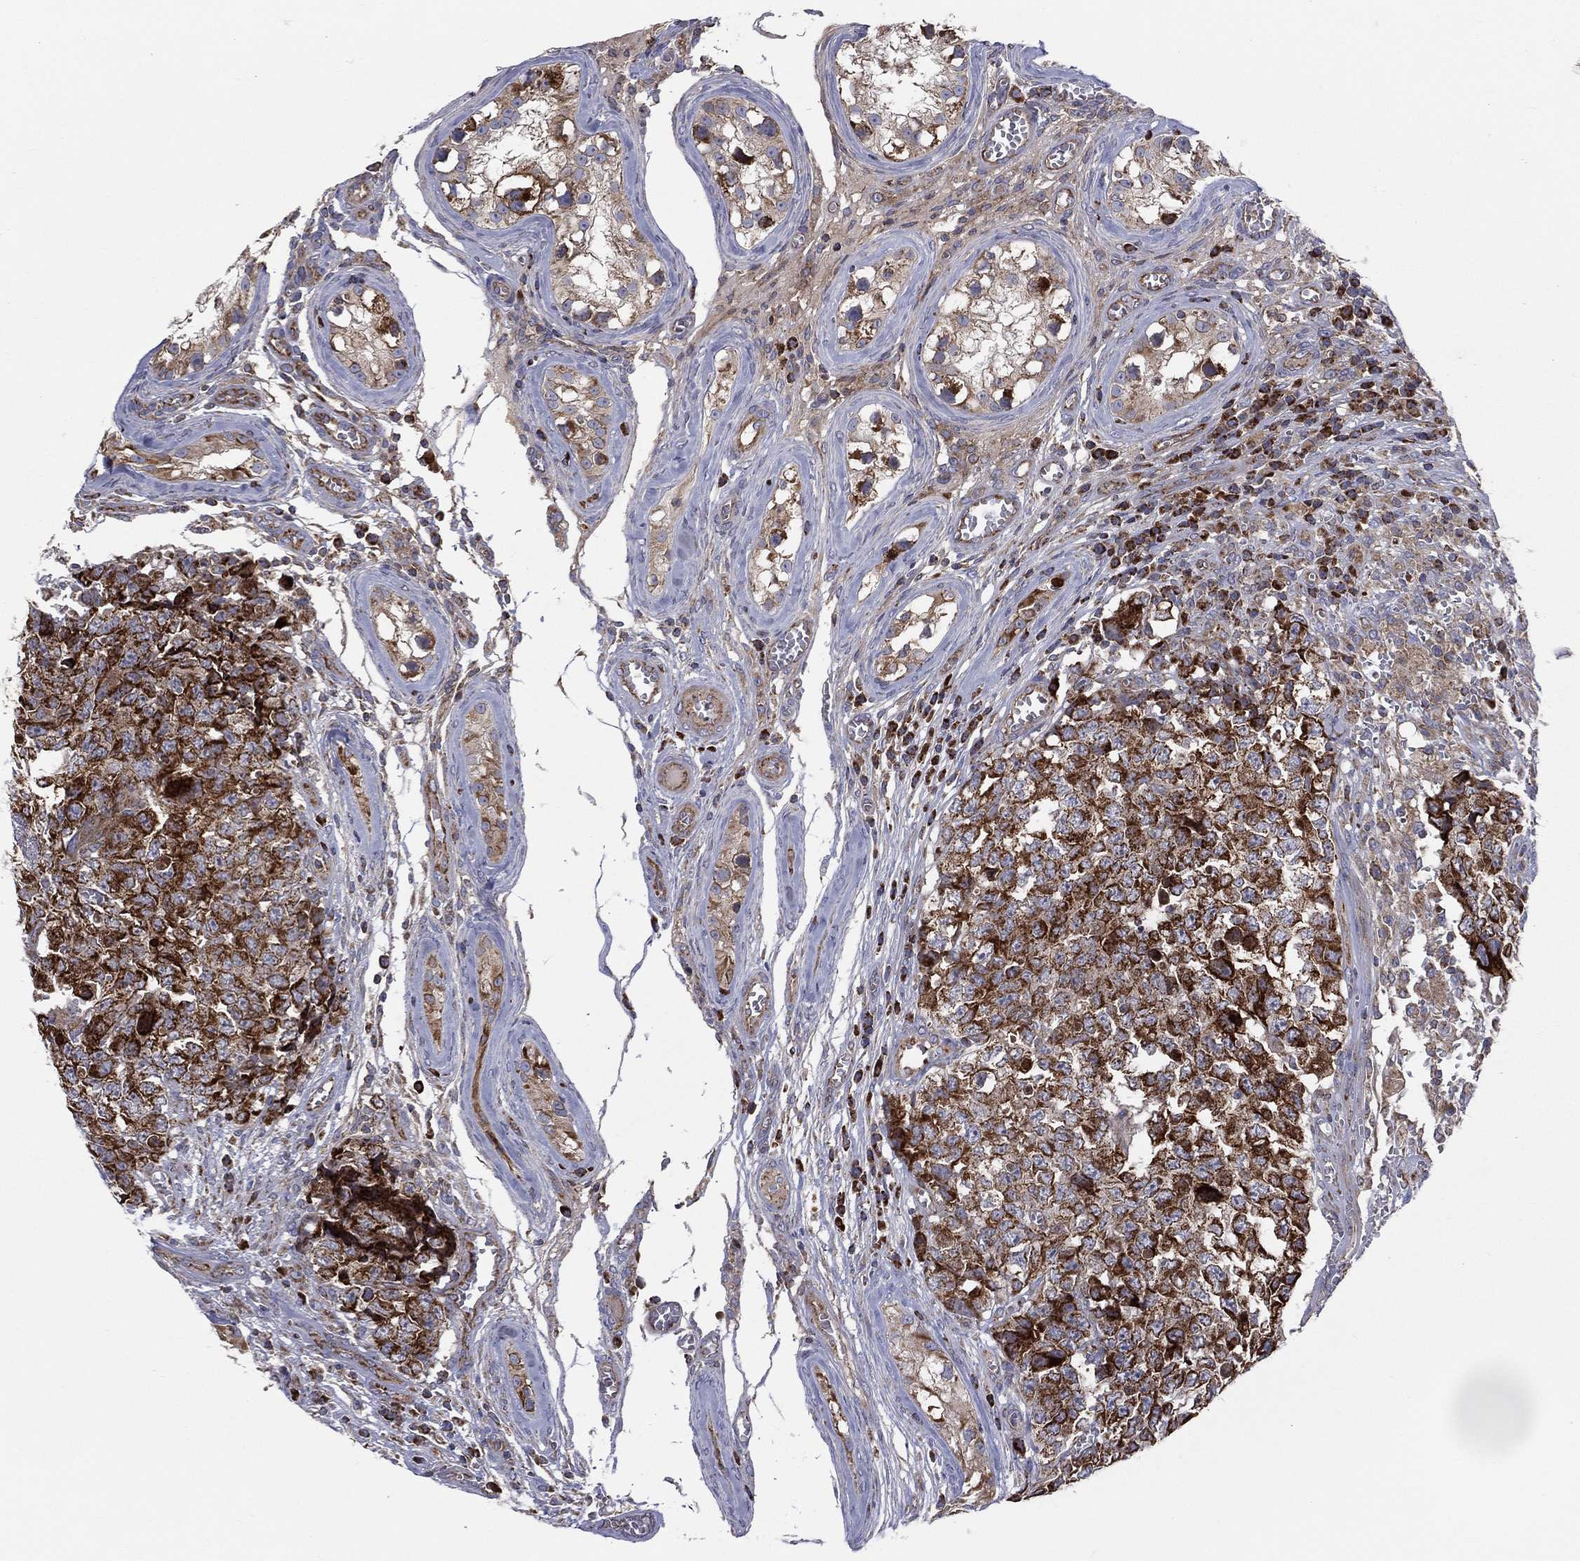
{"staining": {"intensity": "strong", "quantity": ">75%", "location": "cytoplasmic/membranous"}, "tissue": "testis cancer", "cell_type": "Tumor cells", "image_type": "cancer", "snomed": [{"axis": "morphology", "description": "Carcinoma, Embryonal, NOS"}, {"axis": "topography", "description": "Testis"}], "caption": "Testis cancer stained for a protein (brown) displays strong cytoplasmic/membranous positive staining in approximately >75% of tumor cells.", "gene": "MIX23", "patient": {"sex": "male", "age": 23}}